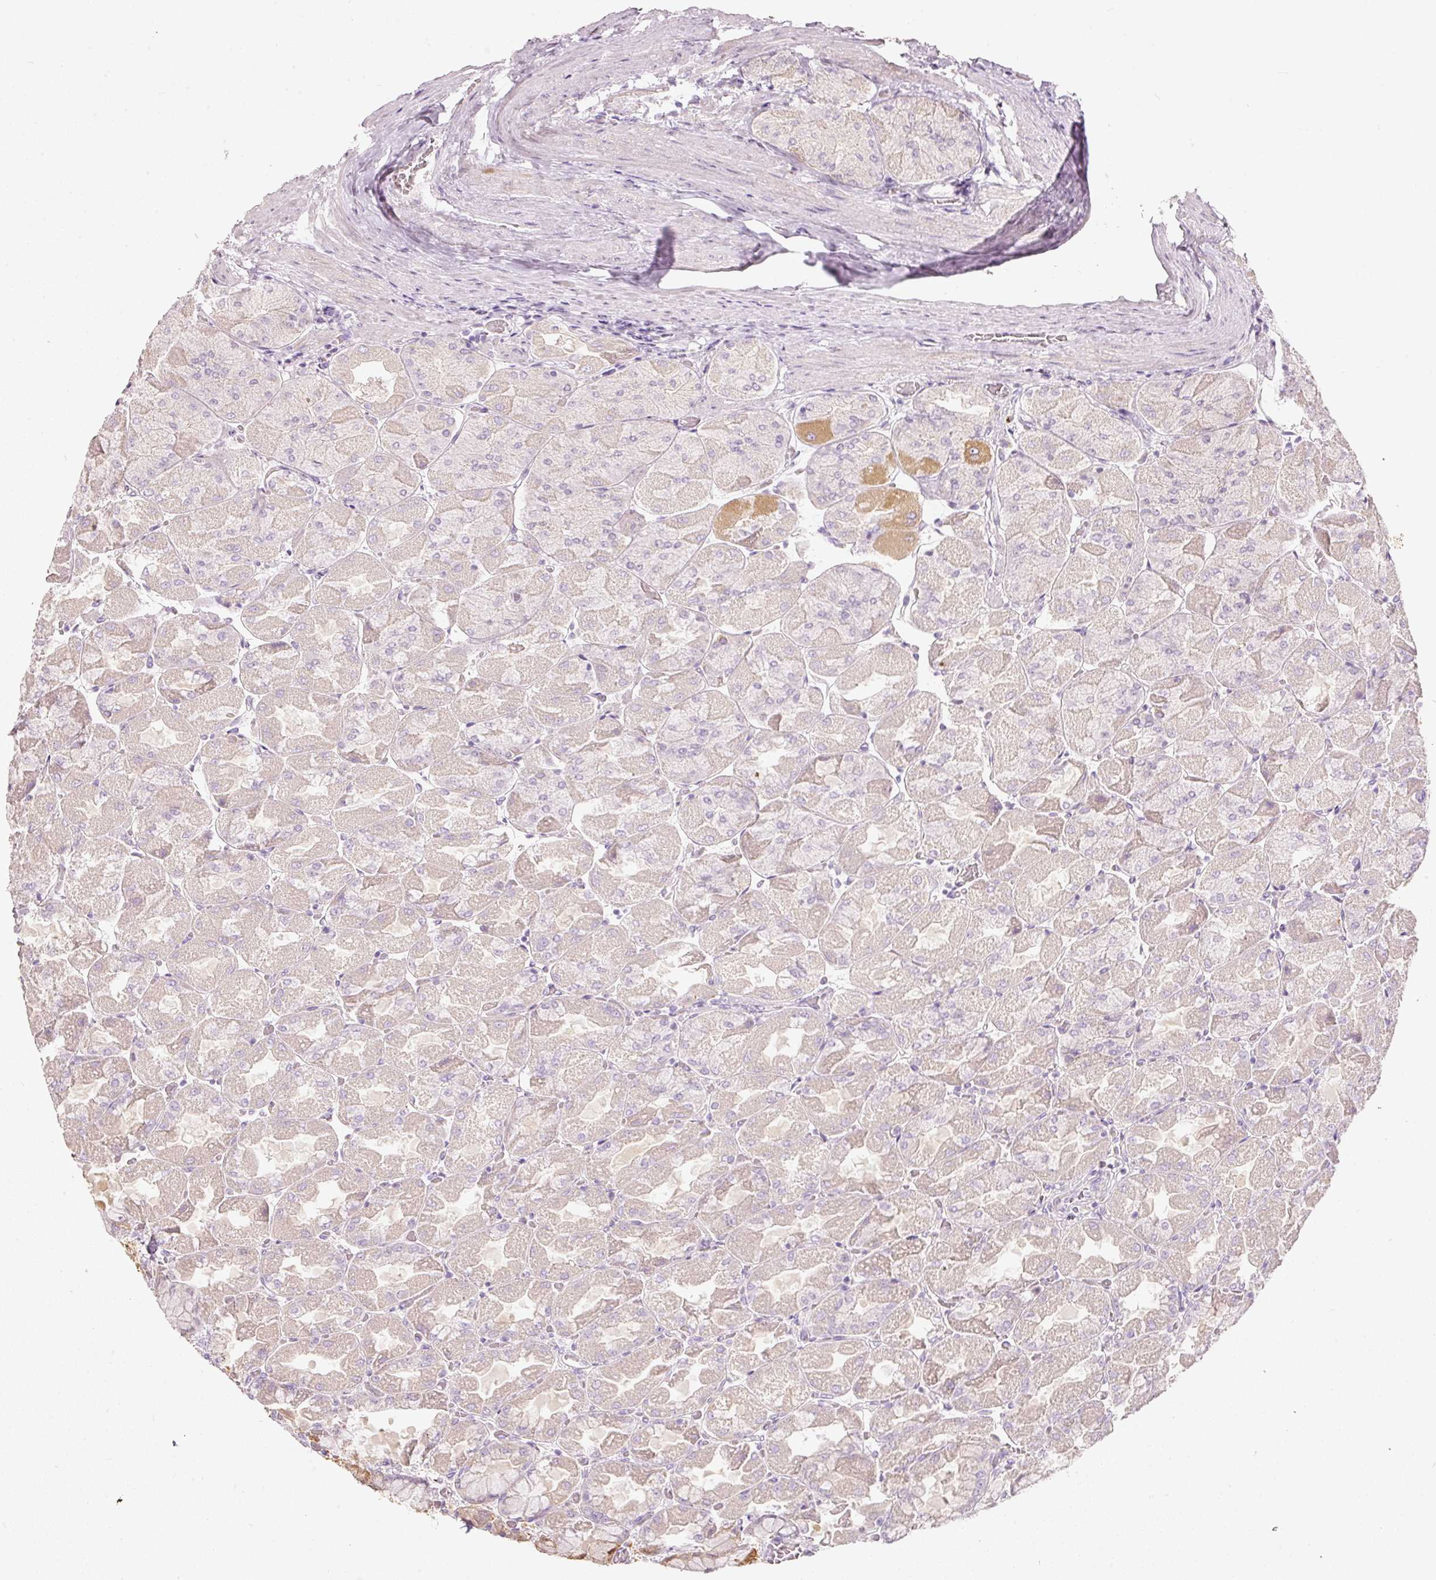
{"staining": {"intensity": "moderate", "quantity": "<25%", "location": "cytoplasmic/membranous"}, "tissue": "stomach", "cell_type": "Glandular cells", "image_type": "normal", "snomed": [{"axis": "morphology", "description": "Normal tissue, NOS"}, {"axis": "topography", "description": "Stomach"}], "caption": "Stomach stained with a brown dye reveals moderate cytoplasmic/membranous positive positivity in about <25% of glandular cells.", "gene": "MTHFD2", "patient": {"sex": "female", "age": 61}}